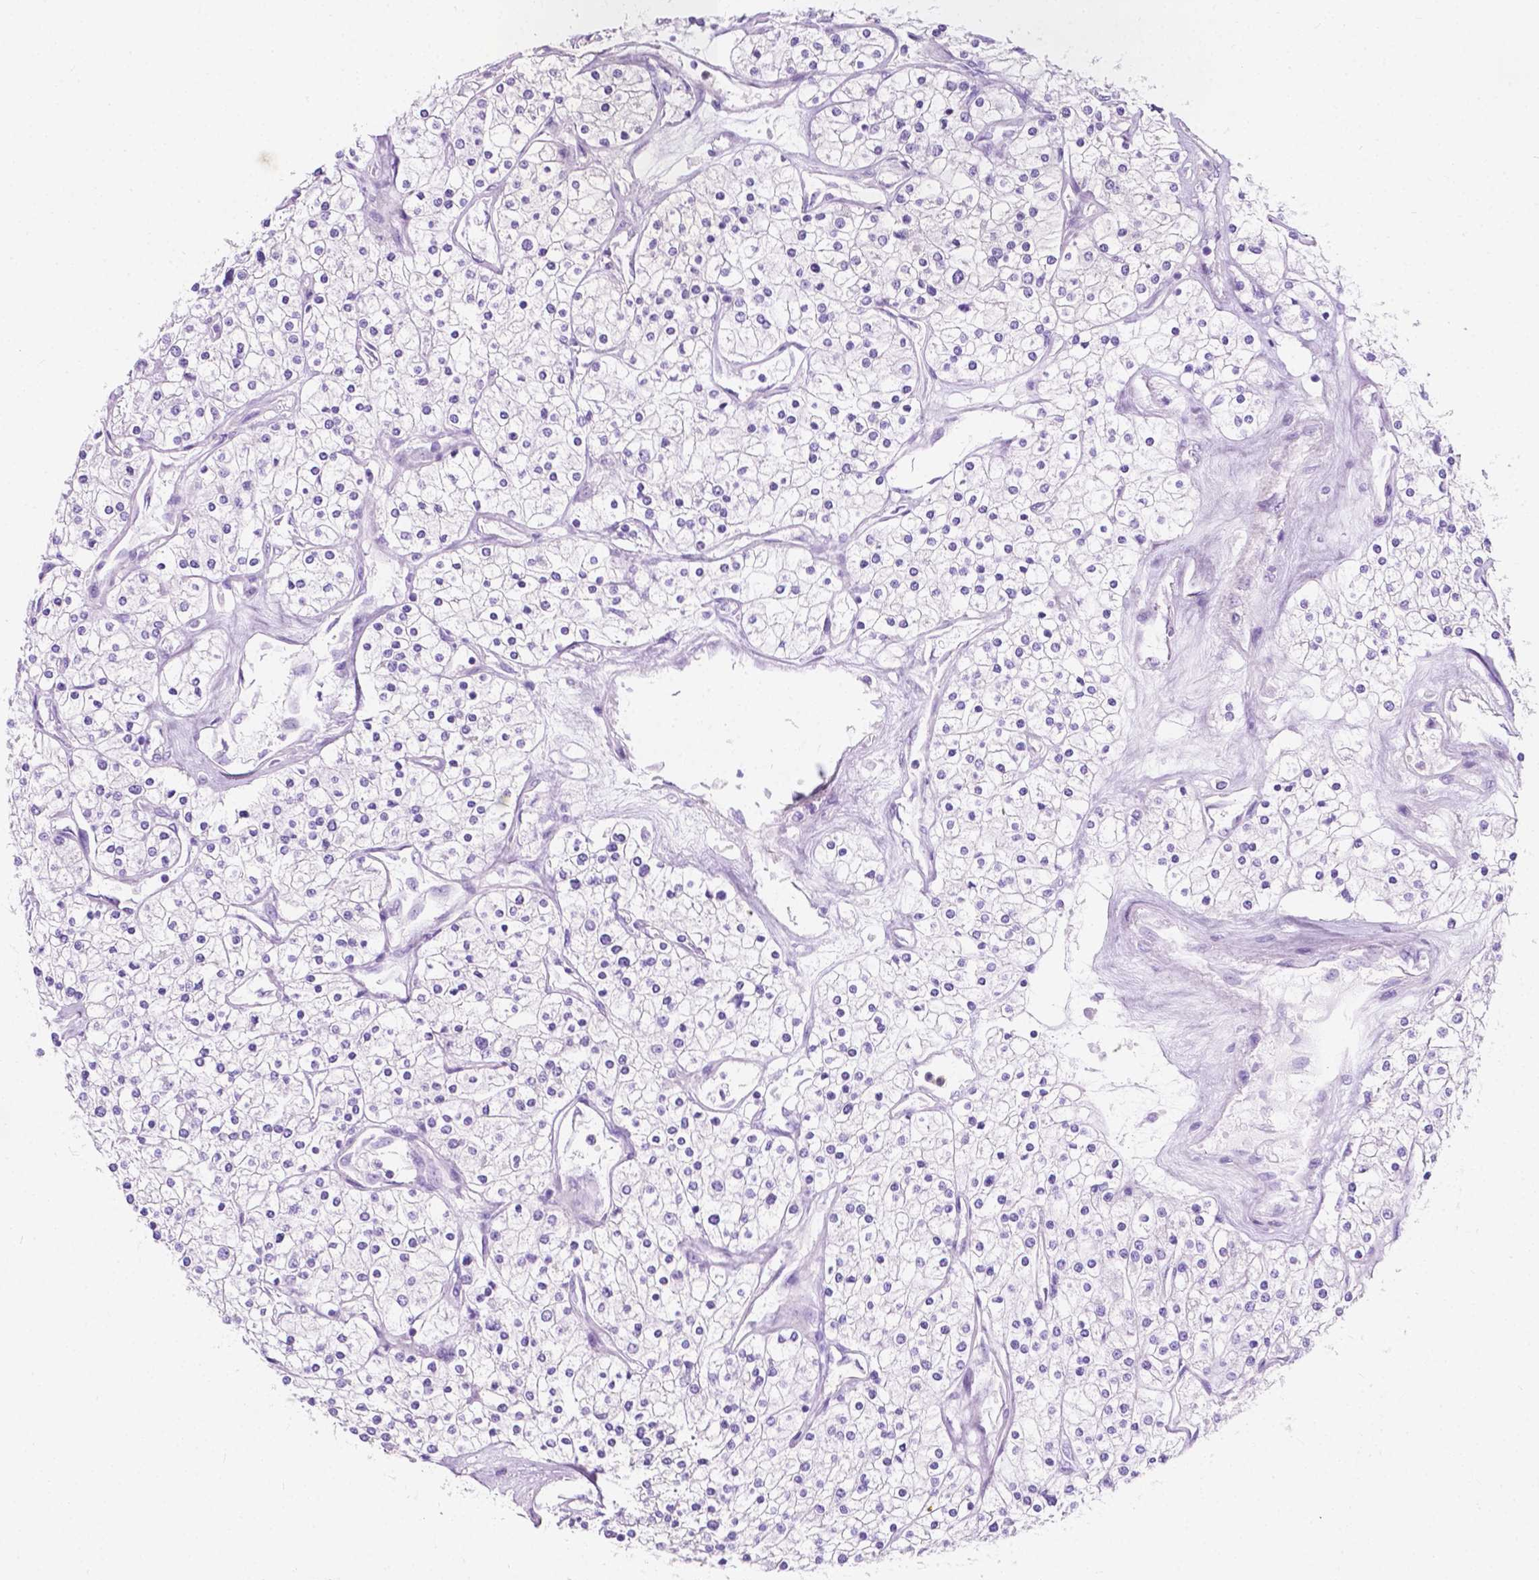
{"staining": {"intensity": "negative", "quantity": "none", "location": "none"}, "tissue": "renal cancer", "cell_type": "Tumor cells", "image_type": "cancer", "snomed": [{"axis": "morphology", "description": "Adenocarcinoma, NOS"}, {"axis": "topography", "description": "Kidney"}], "caption": "This is an immunohistochemistry (IHC) micrograph of renal adenocarcinoma. There is no positivity in tumor cells.", "gene": "GNAO1", "patient": {"sex": "male", "age": 80}}